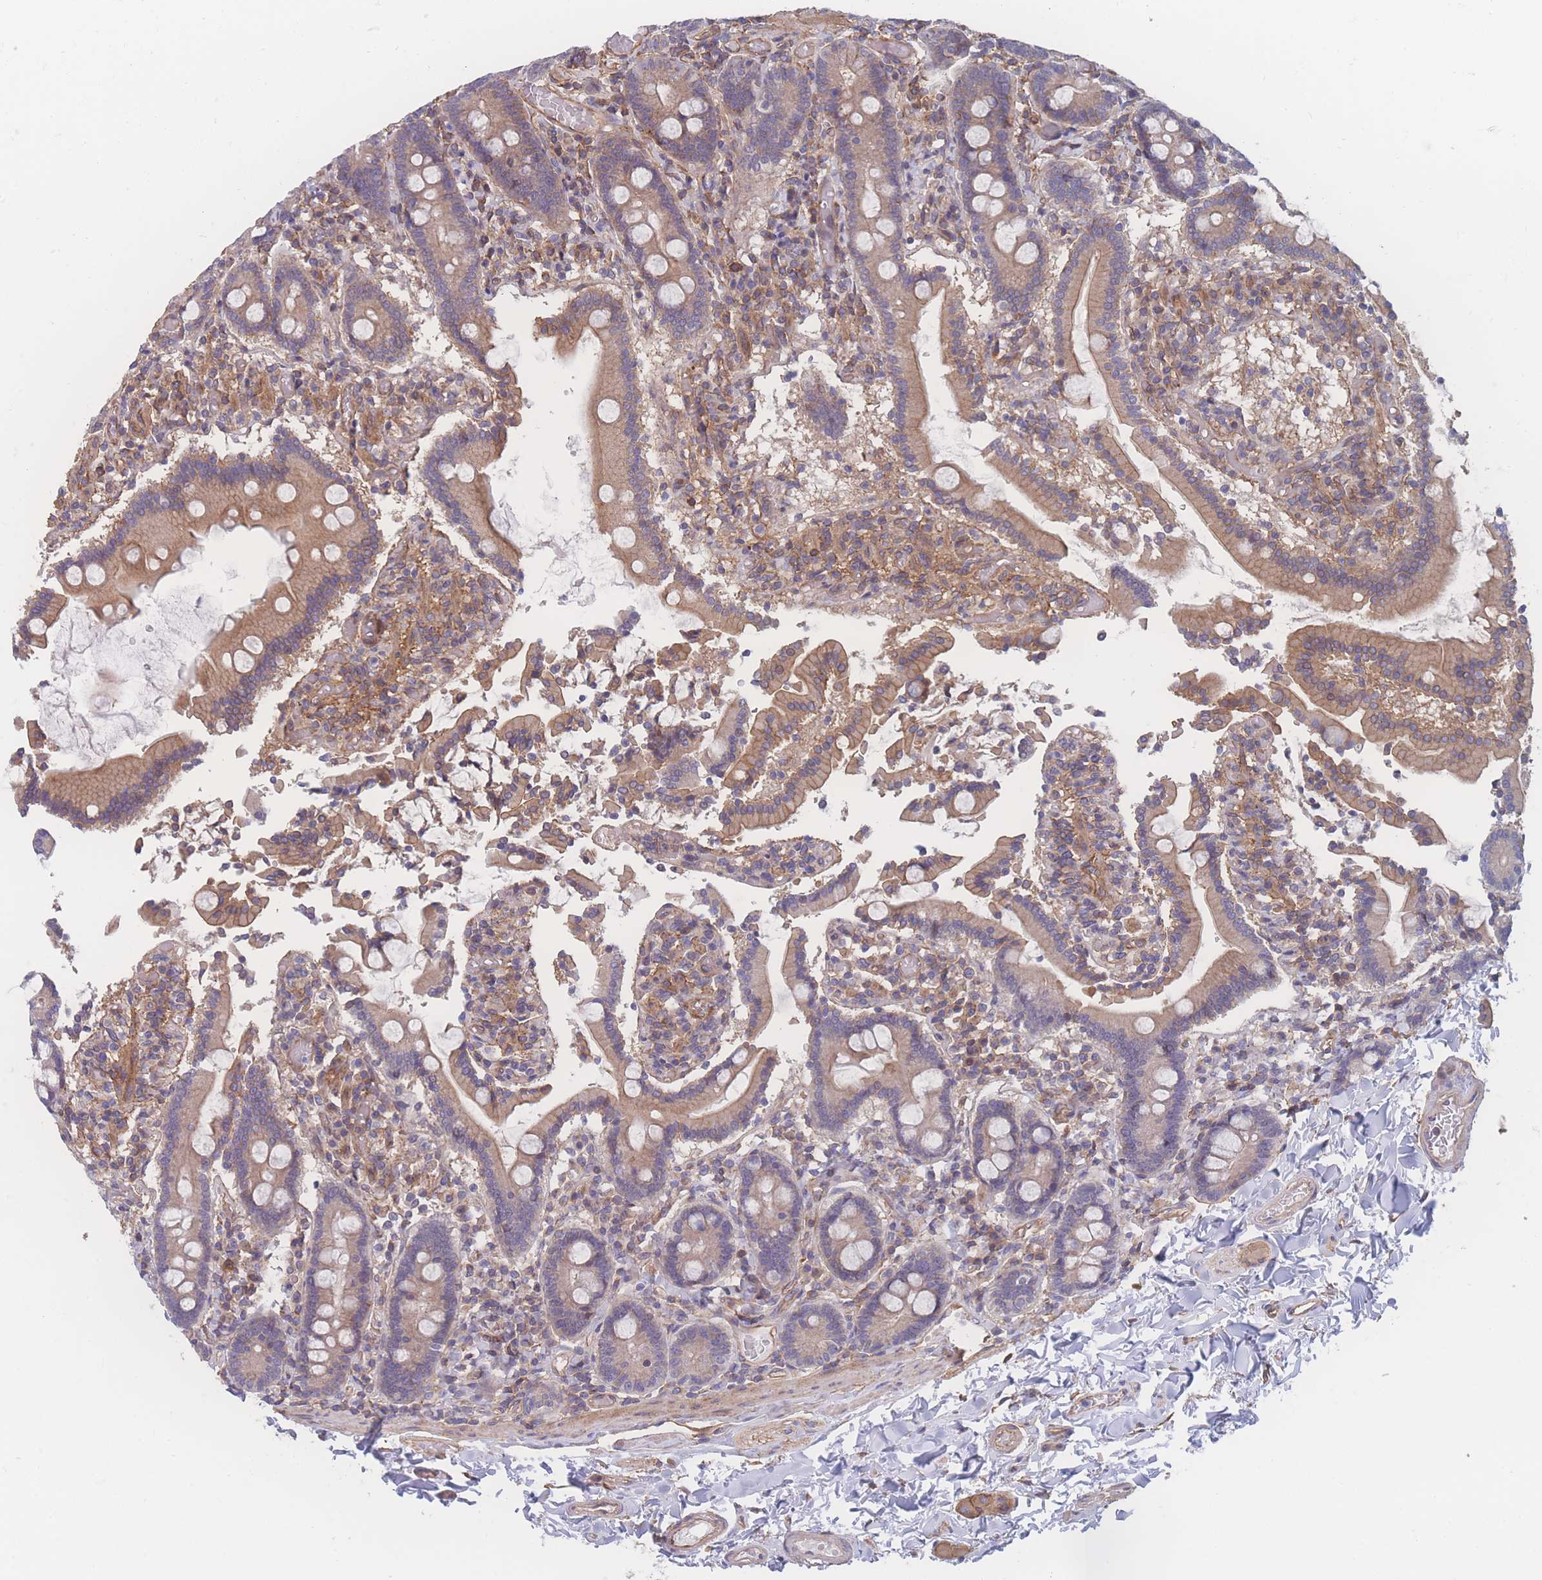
{"staining": {"intensity": "moderate", "quantity": "25%-75%", "location": "cytoplasmic/membranous"}, "tissue": "duodenum", "cell_type": "Glandular cells", "image_type": "normal", "snomed": [{"axis": "morphology", "description": "Normal tissue, NOS"}, {"axis": "topography", "description": "Duodenum"}], "caption": "A micrograph of human duodenum stained for a protein displays moderate cytoplasmic/membranous brown staining in glandular cells. (IHC, brightfield microscopy, high magnification).", "gene": "CFAP97", "patient": {"sex": "male", "age": 55}}